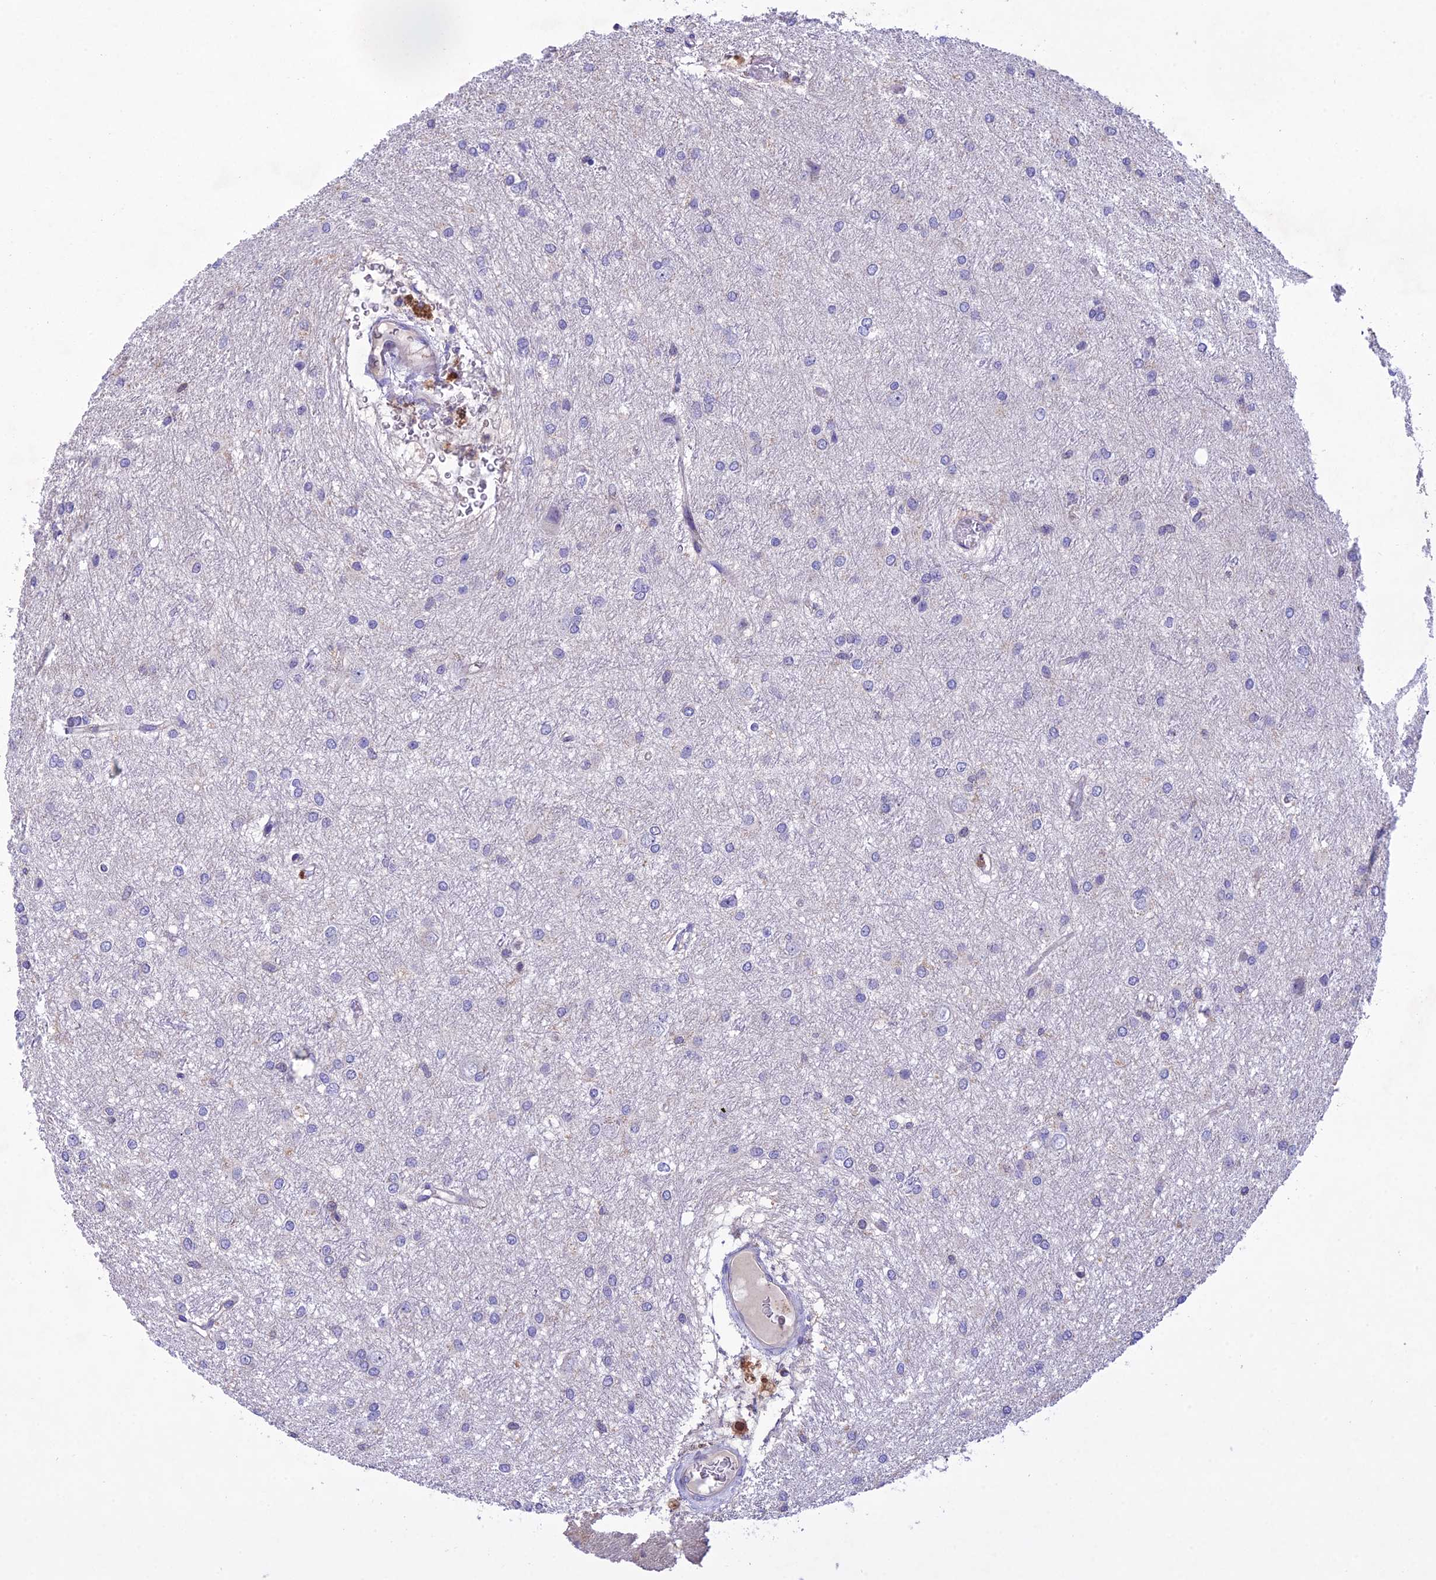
{"staining": {"intensity": "negative", "quantity": "none", "location": "none"}, "tissue": "glioma", "cell_type": "Tumor cells", "image_type": "cancer", "snomed": [{"axis": "morphology", "description": "Glioma, malignant, High grade"}, {"axis": "topography", "description": "Brain"}], "caption": "A histopathology image of human glioma is negative for staining in tumor cells. Nuclei are stained in blue.", "gene": "SNX24", "patient": {"sex": "female", "age": 50}}